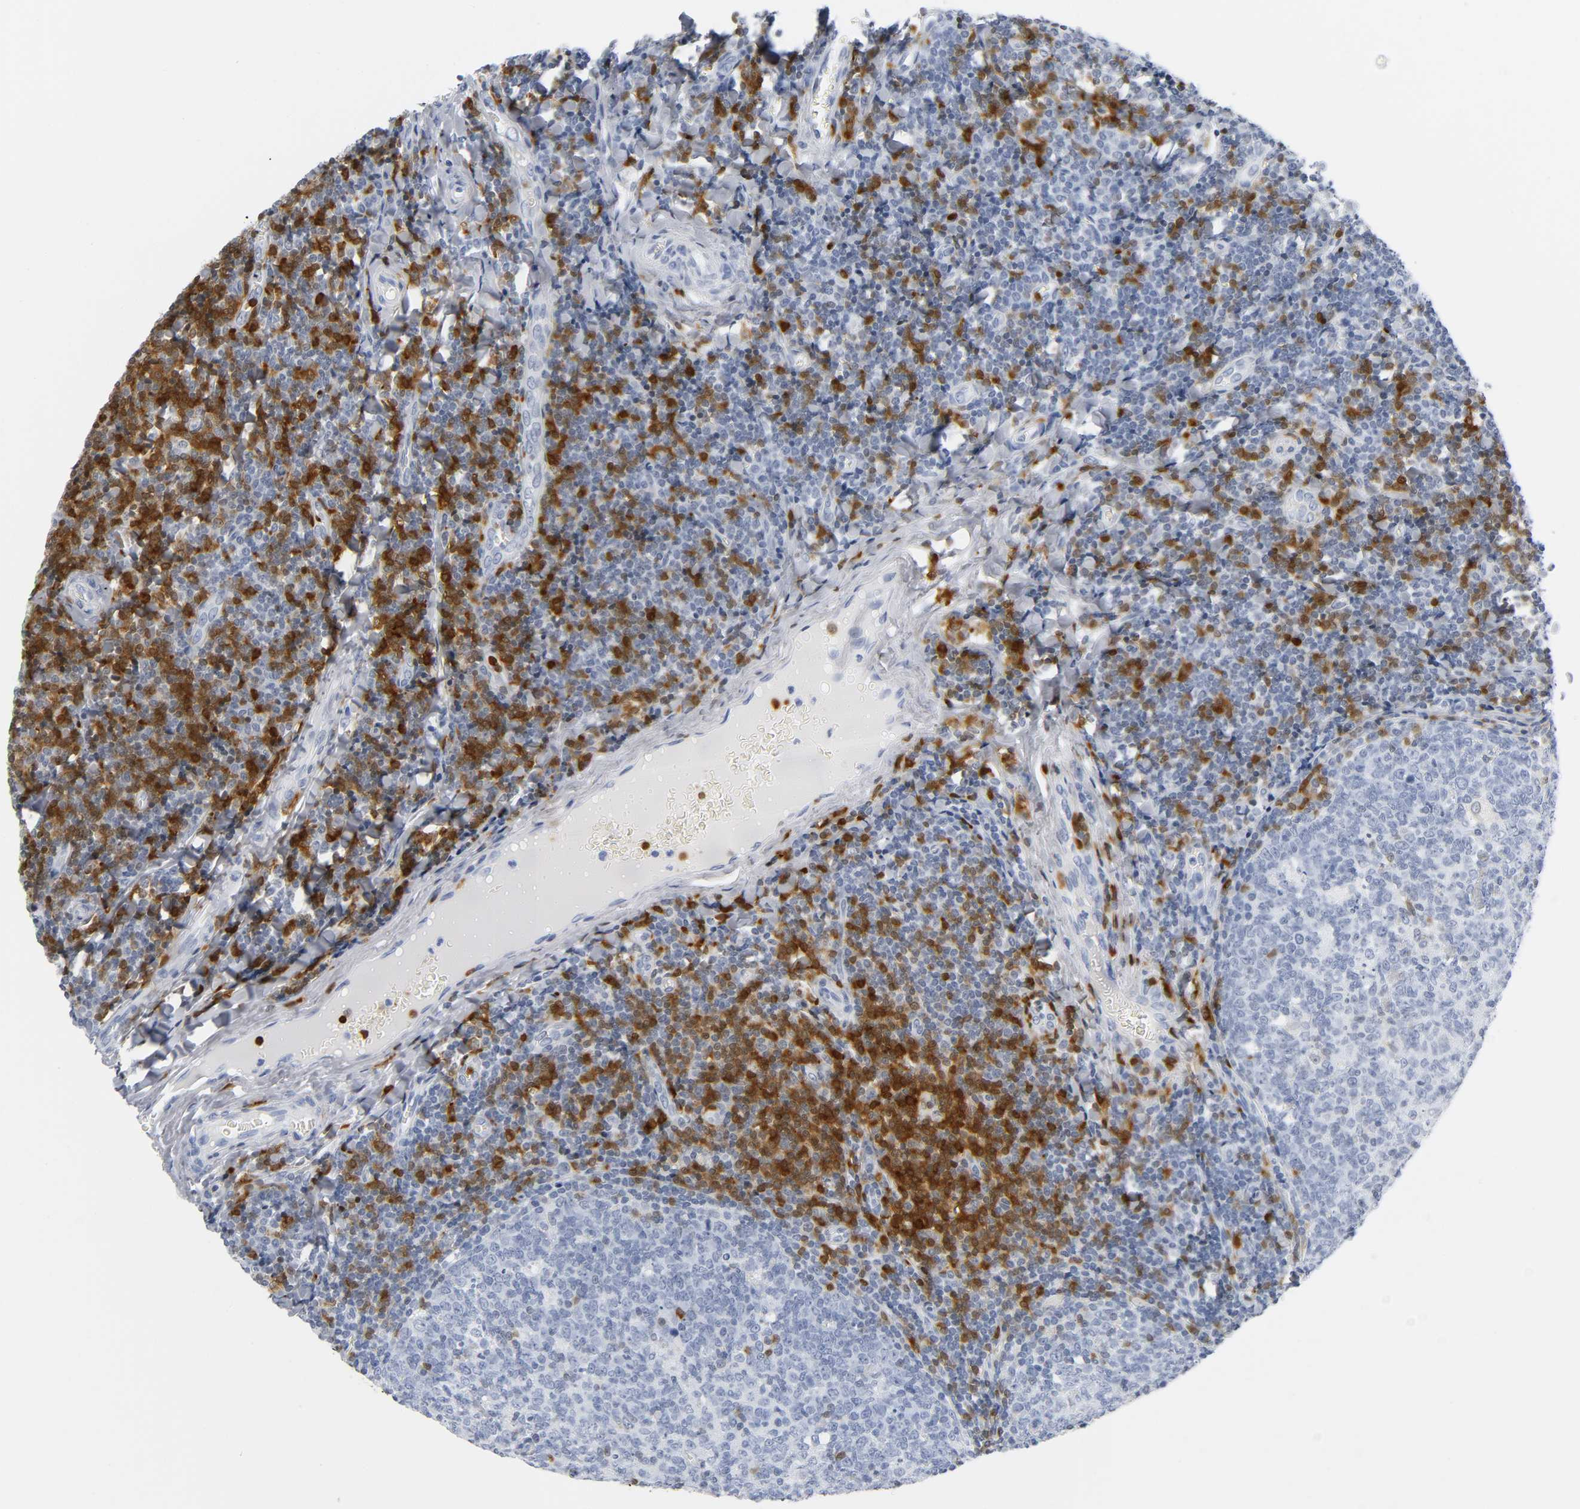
{"staining": {"intensity": "strong", "quantity": "<25%", "location": "cytoplasmic/membranous,nuclear"}, "tissue": "tonsil", "cell_type": "Germinal center cells", "image_type": "normal", "snomed": [{"axis": "morphology", "description": "Normal tissue, NOS"}, {"axis": "topography", "description": "Tonsil"}], "caption": "Tonsil stained with a protein marker shows strong staining in germinal center cells.", "gene": "DOK2", "patient": {"sex": "male", "age": 31}}